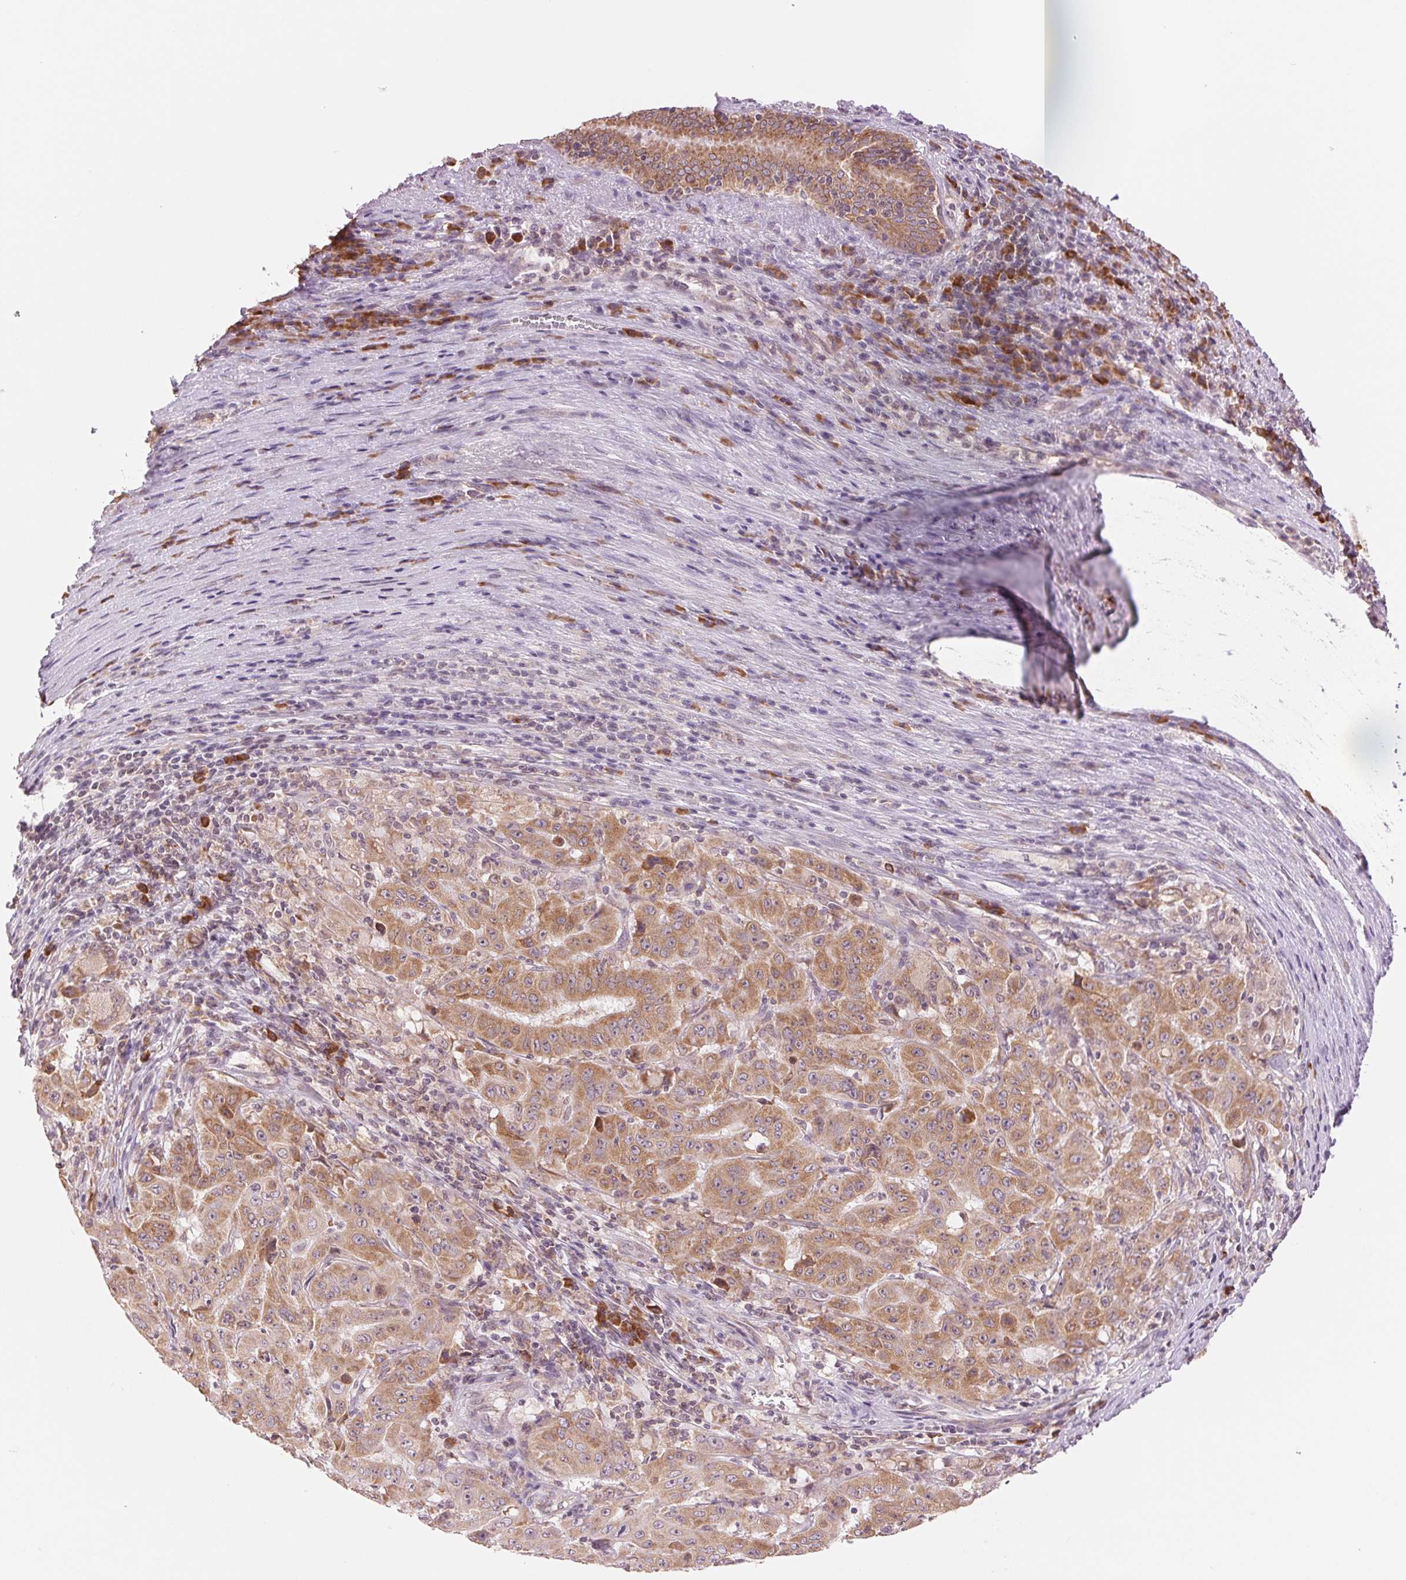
{"staining": {"intensity": "moderate", "quantity": ">75%", "location": "cytoplasmic/membranous"}, "tissue": "pancreatic cancer", "cell_type": "Tumor cells", "image_type": "cancer", "snomed": [{"axis": "morphology", "description": "Adenocarcinoma, NOS"}, {"axis": "topography", "description": "Pancreas"}], "caption": "Moderate cytoplasmic/membranous expression for a protein is identified in about >75% of tumor cells of adenocarcinoma (pancreatic) using IHC.", "gene": "TECR", "patient": {"sex": "male", "age": 63}}